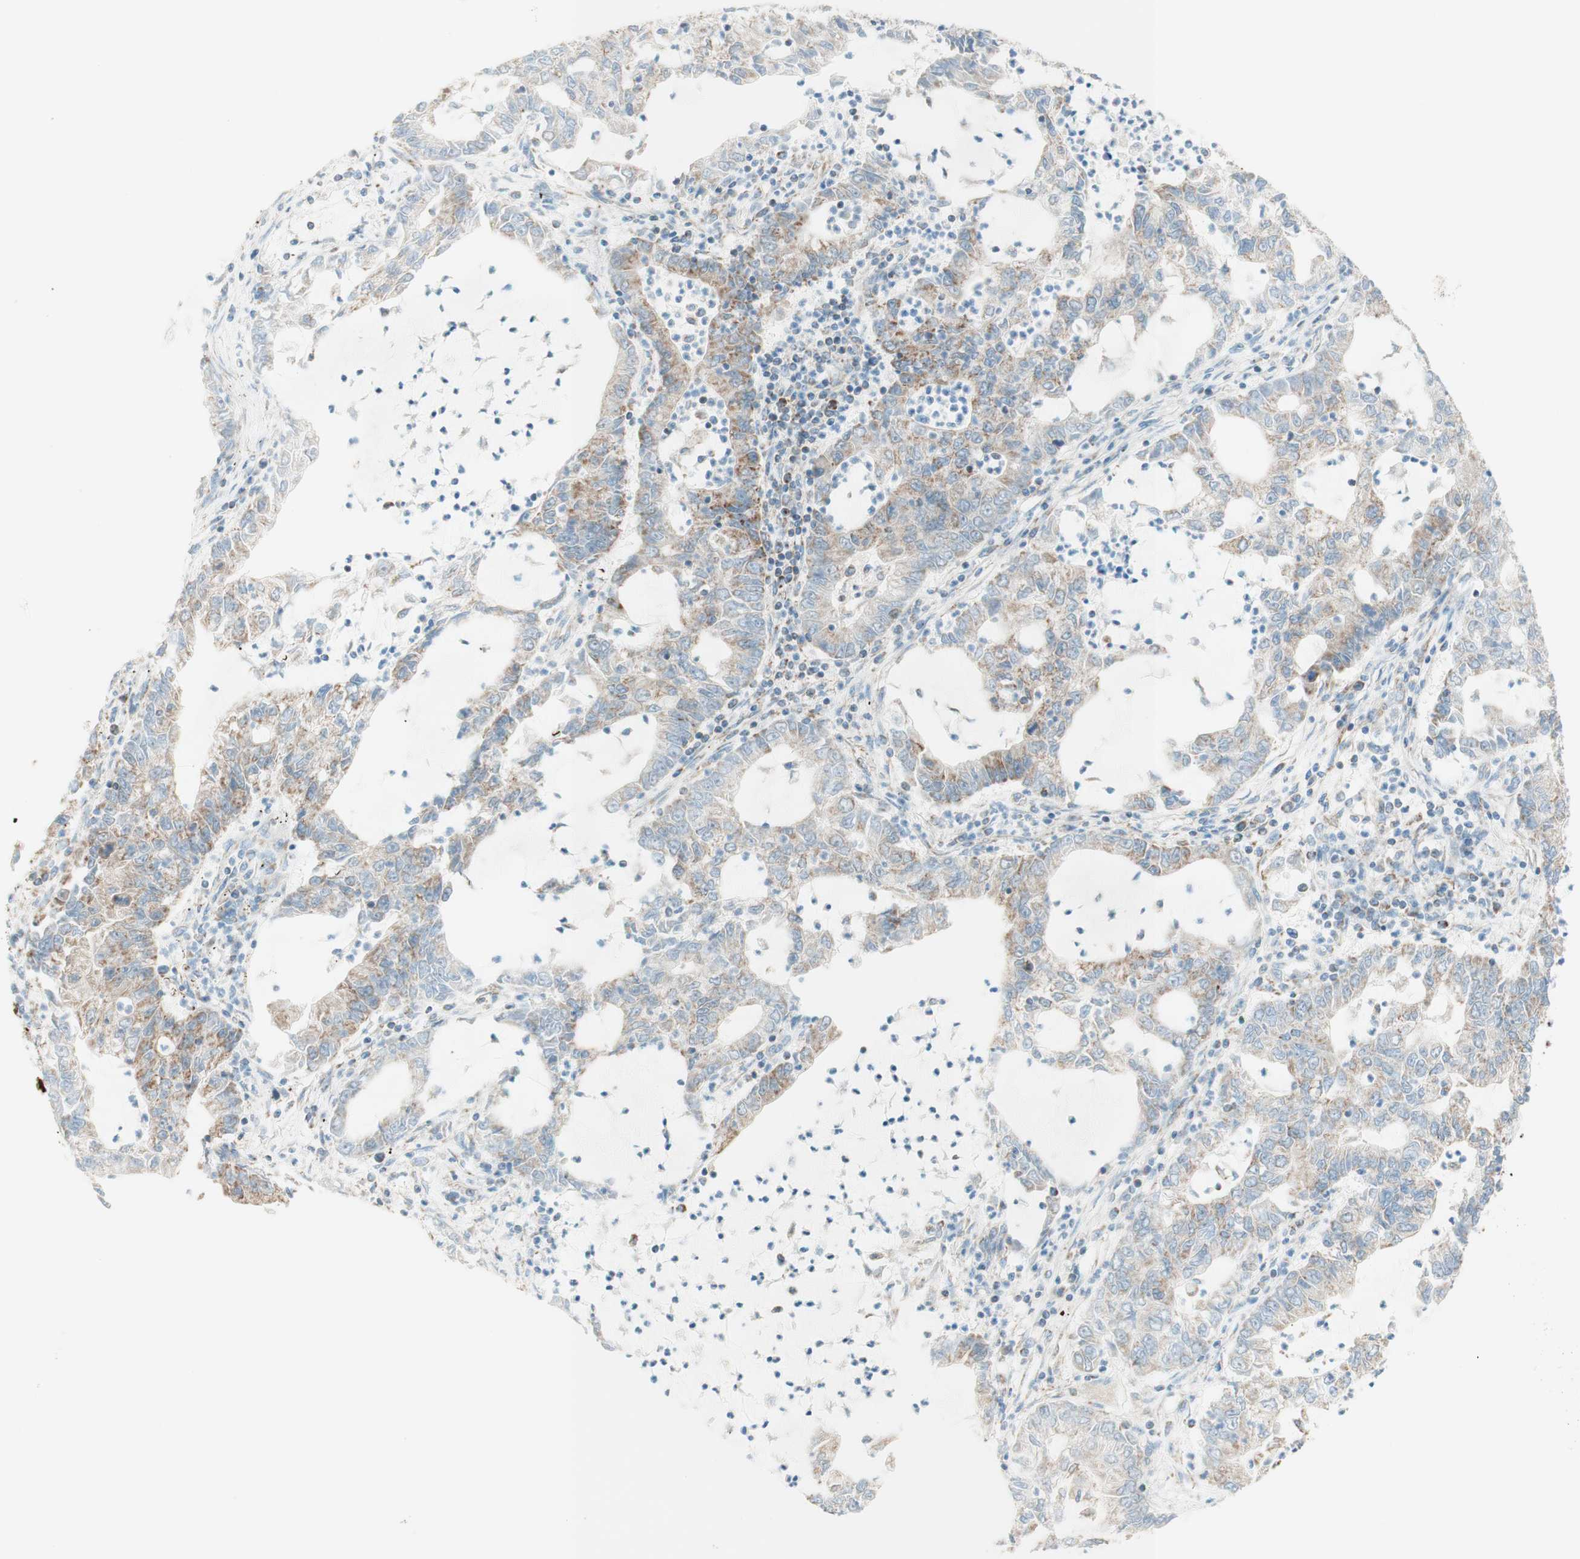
{"staining": {"intensity": "weak", "quantity": "25%-75%", "location": "cytoplasmic/membranous"}, "tissue": "lung cancer", "cell_type": "Tumor cells", "image_type": "cancer", "snomed": [{"axis": "morphology", "description": "Adenocarcinoma, NOS"}, {"axis": "topography", "description": "Lung"}], "caption": "Human adenocarcinoma (lung) stained for a protein (brown) shows weak cytoplasmic/membranous positive expression in approximately 25%-75% of tumor cells.", "gene": "TOMM20", "patient": {"sex": "female", "age": 51}}